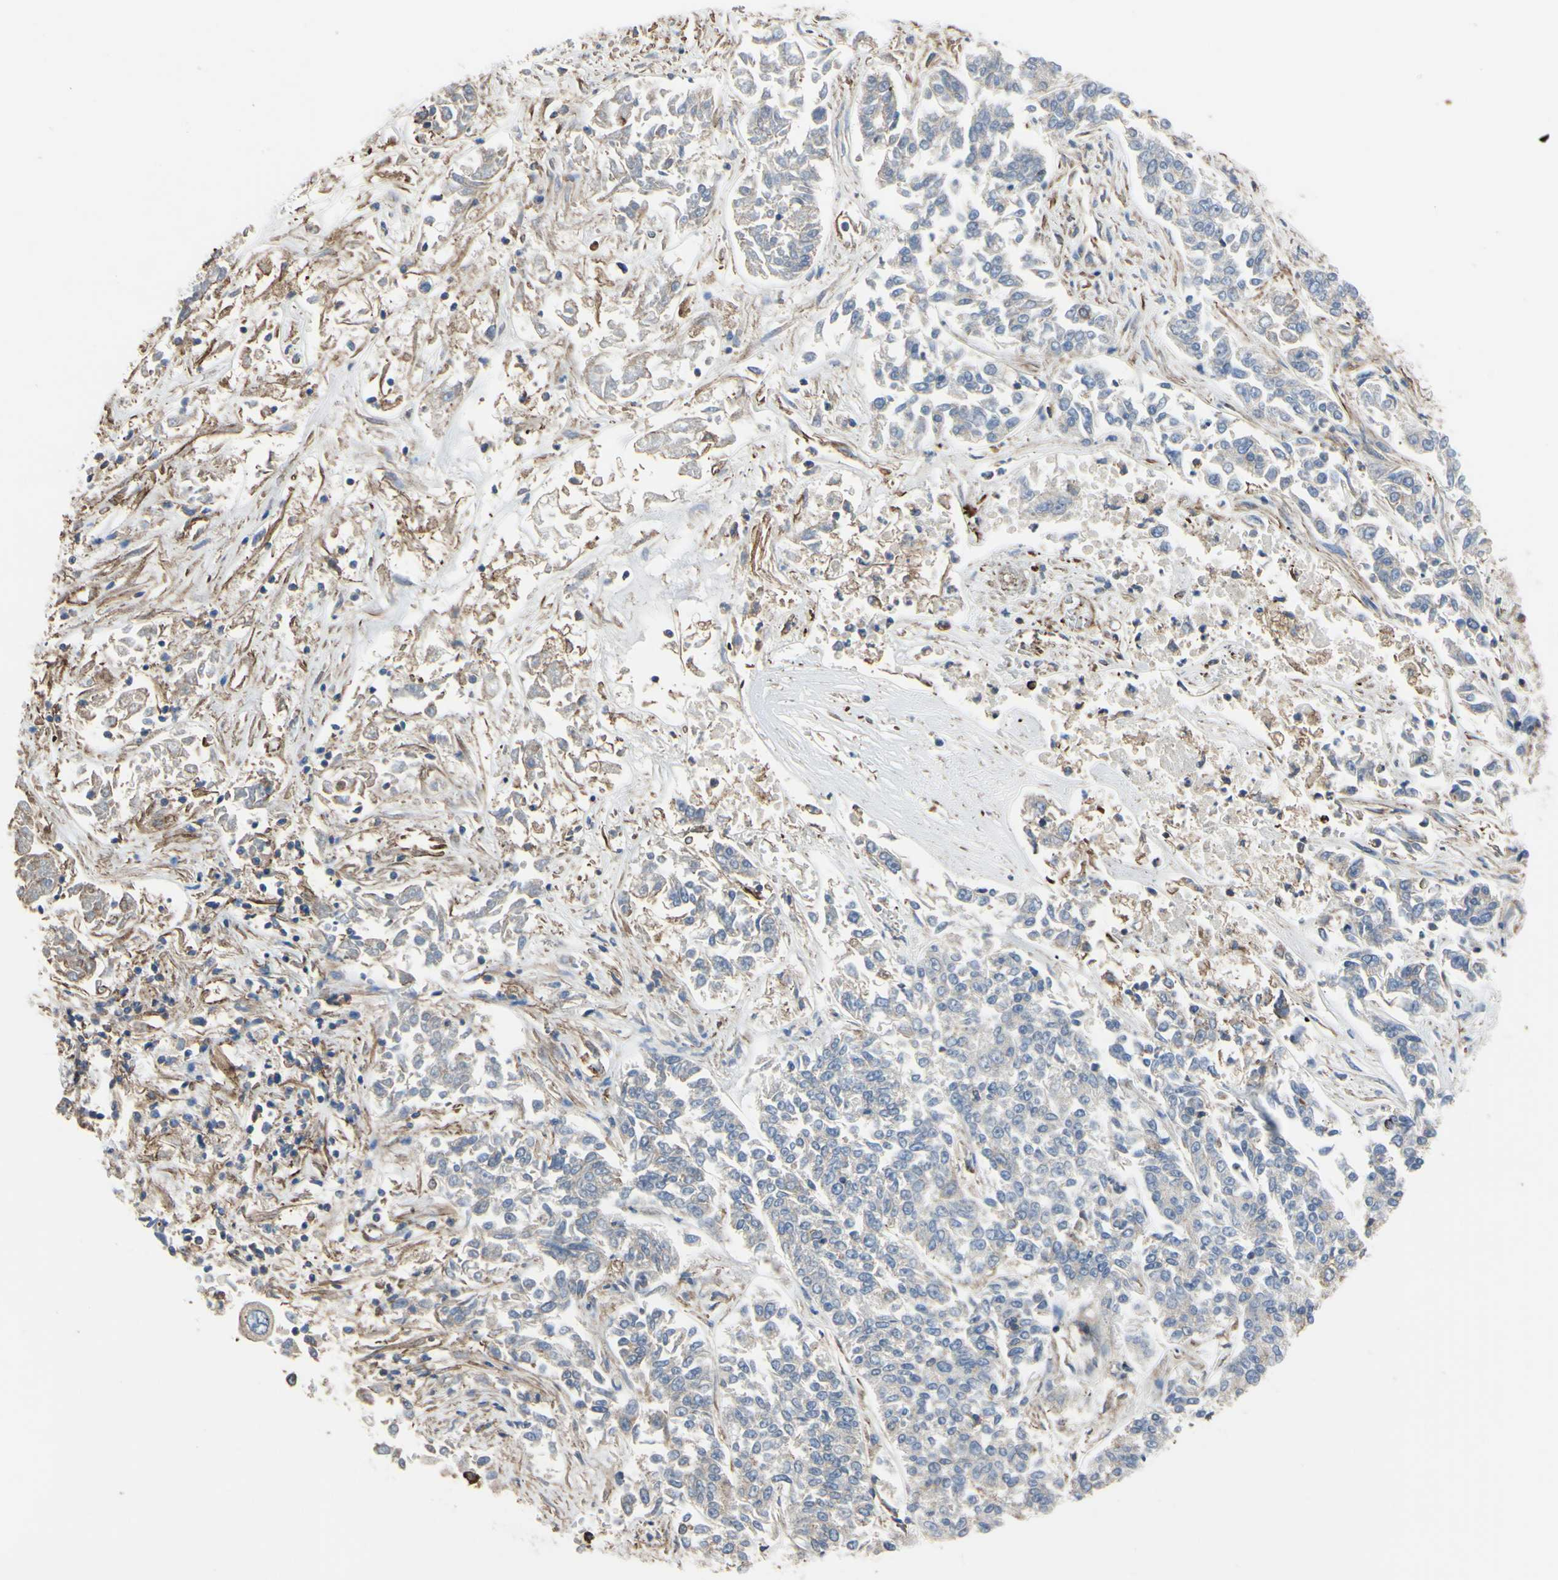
{"staining": {"intensity": "weak", "quantity": "25%-75%", "location": "cytoplasmic/membranous"}, "tissue": "lung cancer", "cell_type": "Tumor cells", "image_type": "cancer", "snomed": [{"axis": "morphology", "description": "Adenocarcinoma, NOS"}, {"axis": "topography", "description": "Lung"}], "caption": "Lung cancer (adenocarcinoma) tissue demonstrates weak cytoplasmic/membranous expression in approximately 25%-75% of tumor cells", "gene": "BECN1", "patient": {"sex": "male", "age": 84}}